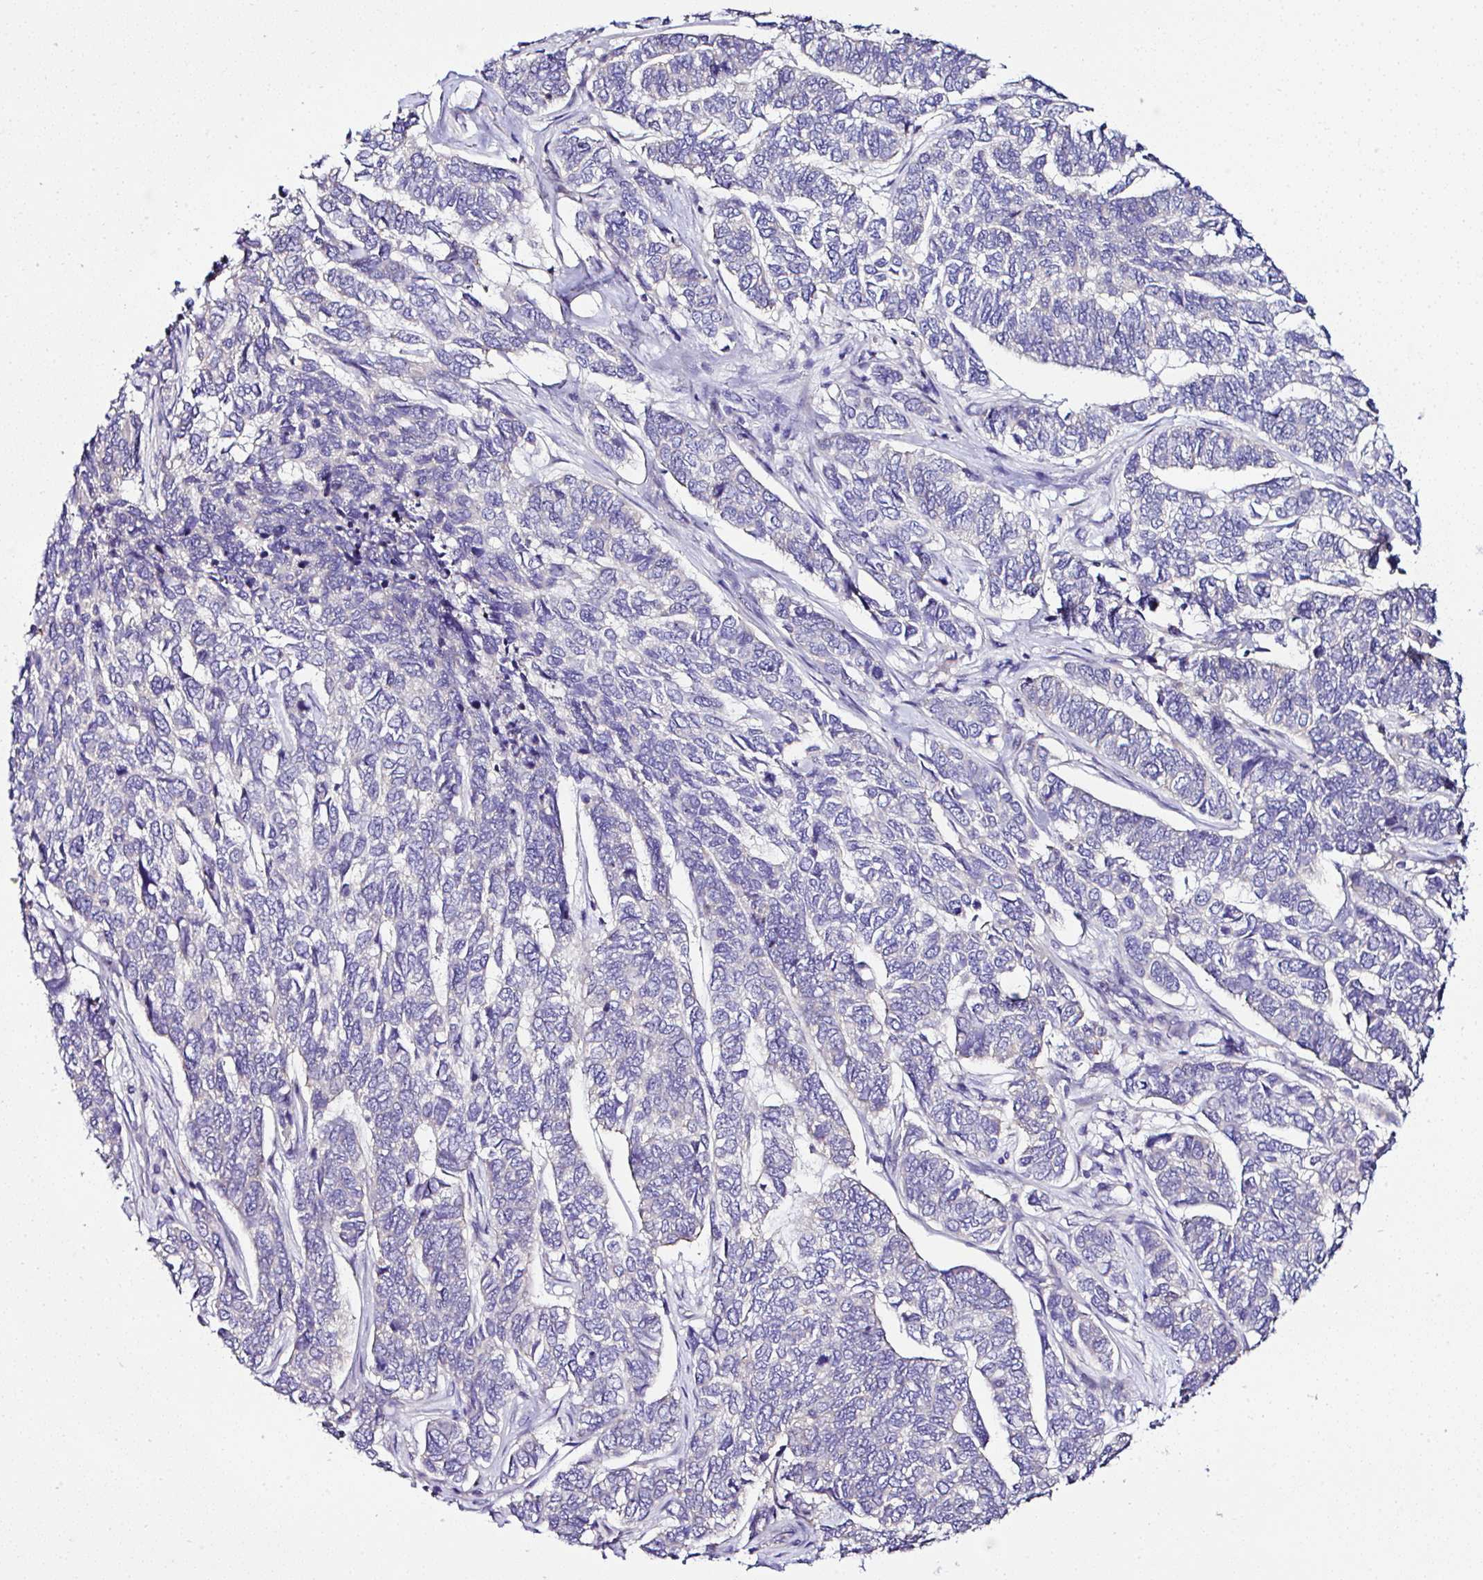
{"staining": {"intensity": "negative", "quantity": "none", "location": "none"}, "tissue": "skin cancer", "cell_type": "Tumor cells", "image_type": "cancer", "snomed": [{"axis": "morphology", "description": "Basal cell carcinoma"}, {"axis": "topography", "description": "Skin"}], "caption": "This micrograph is of skin cancer stained with immunohistochemistry (IHC) to label a protein in brown with the nuclei are counter-stained blue. There is no expression in tumor cells.", "gene": "OR4P4", "patient": {"sex": "female", "age": 65}}